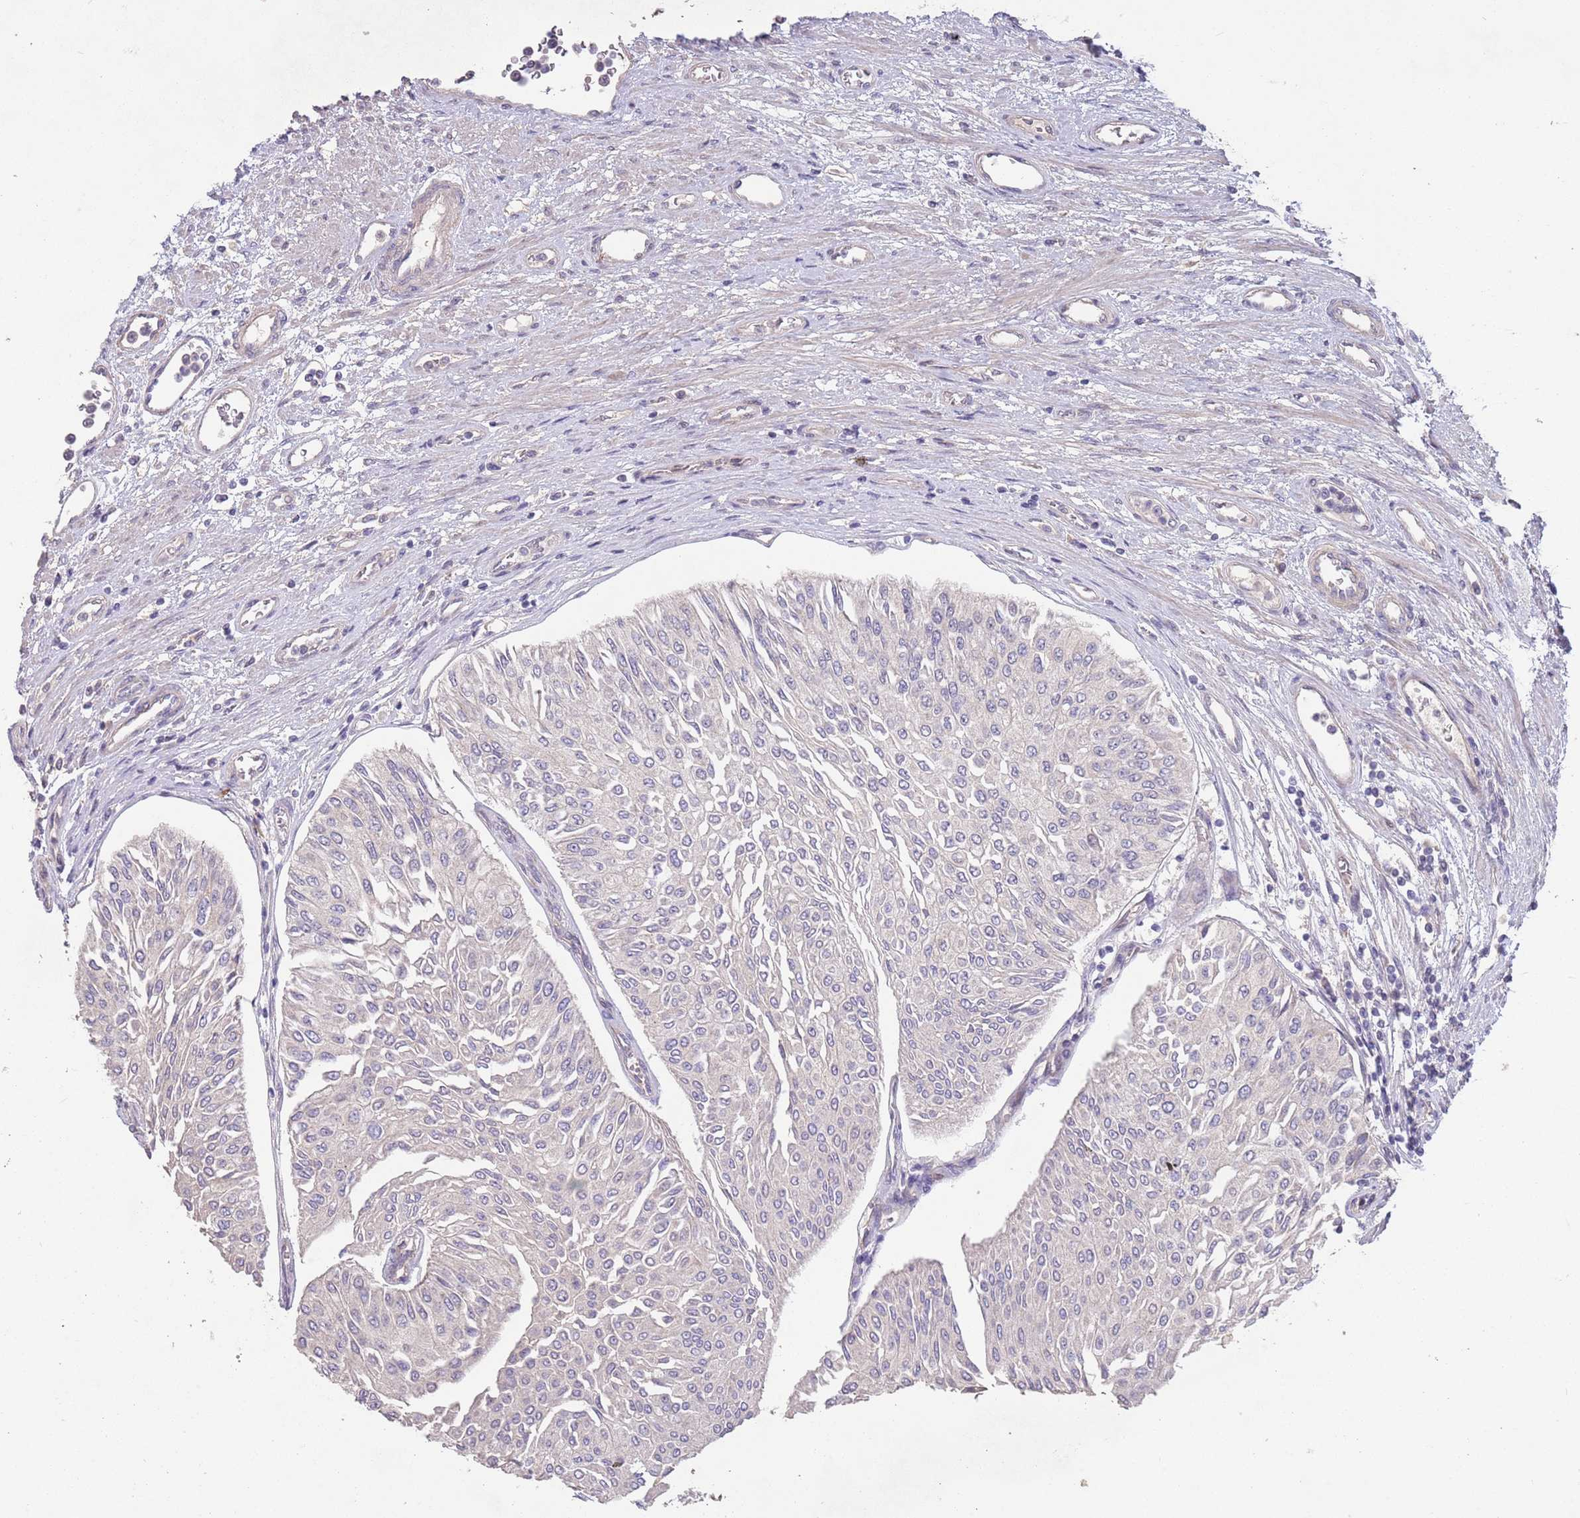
{"staining": {"intensity": "negative", "quantity": "none", "location": "none"}, "tissue": "urothelial cancer", "cell_type": "Tumor cells", "image_type": "cancer", "snomed": [{"axis": "morphology", "description": "Urothelial carcinoma, Low grade"}, {"axis": "topography", "description": "Urinary bladder"}], "caption": "Tumor cells are negative for brown protein staining in urothelial cancer. (DAB (3,3'-diaminobenzidine) immunohistochemistry, high magnification).", "gene": "MEI1", "patient": {"sex": "male", "age": 67}}